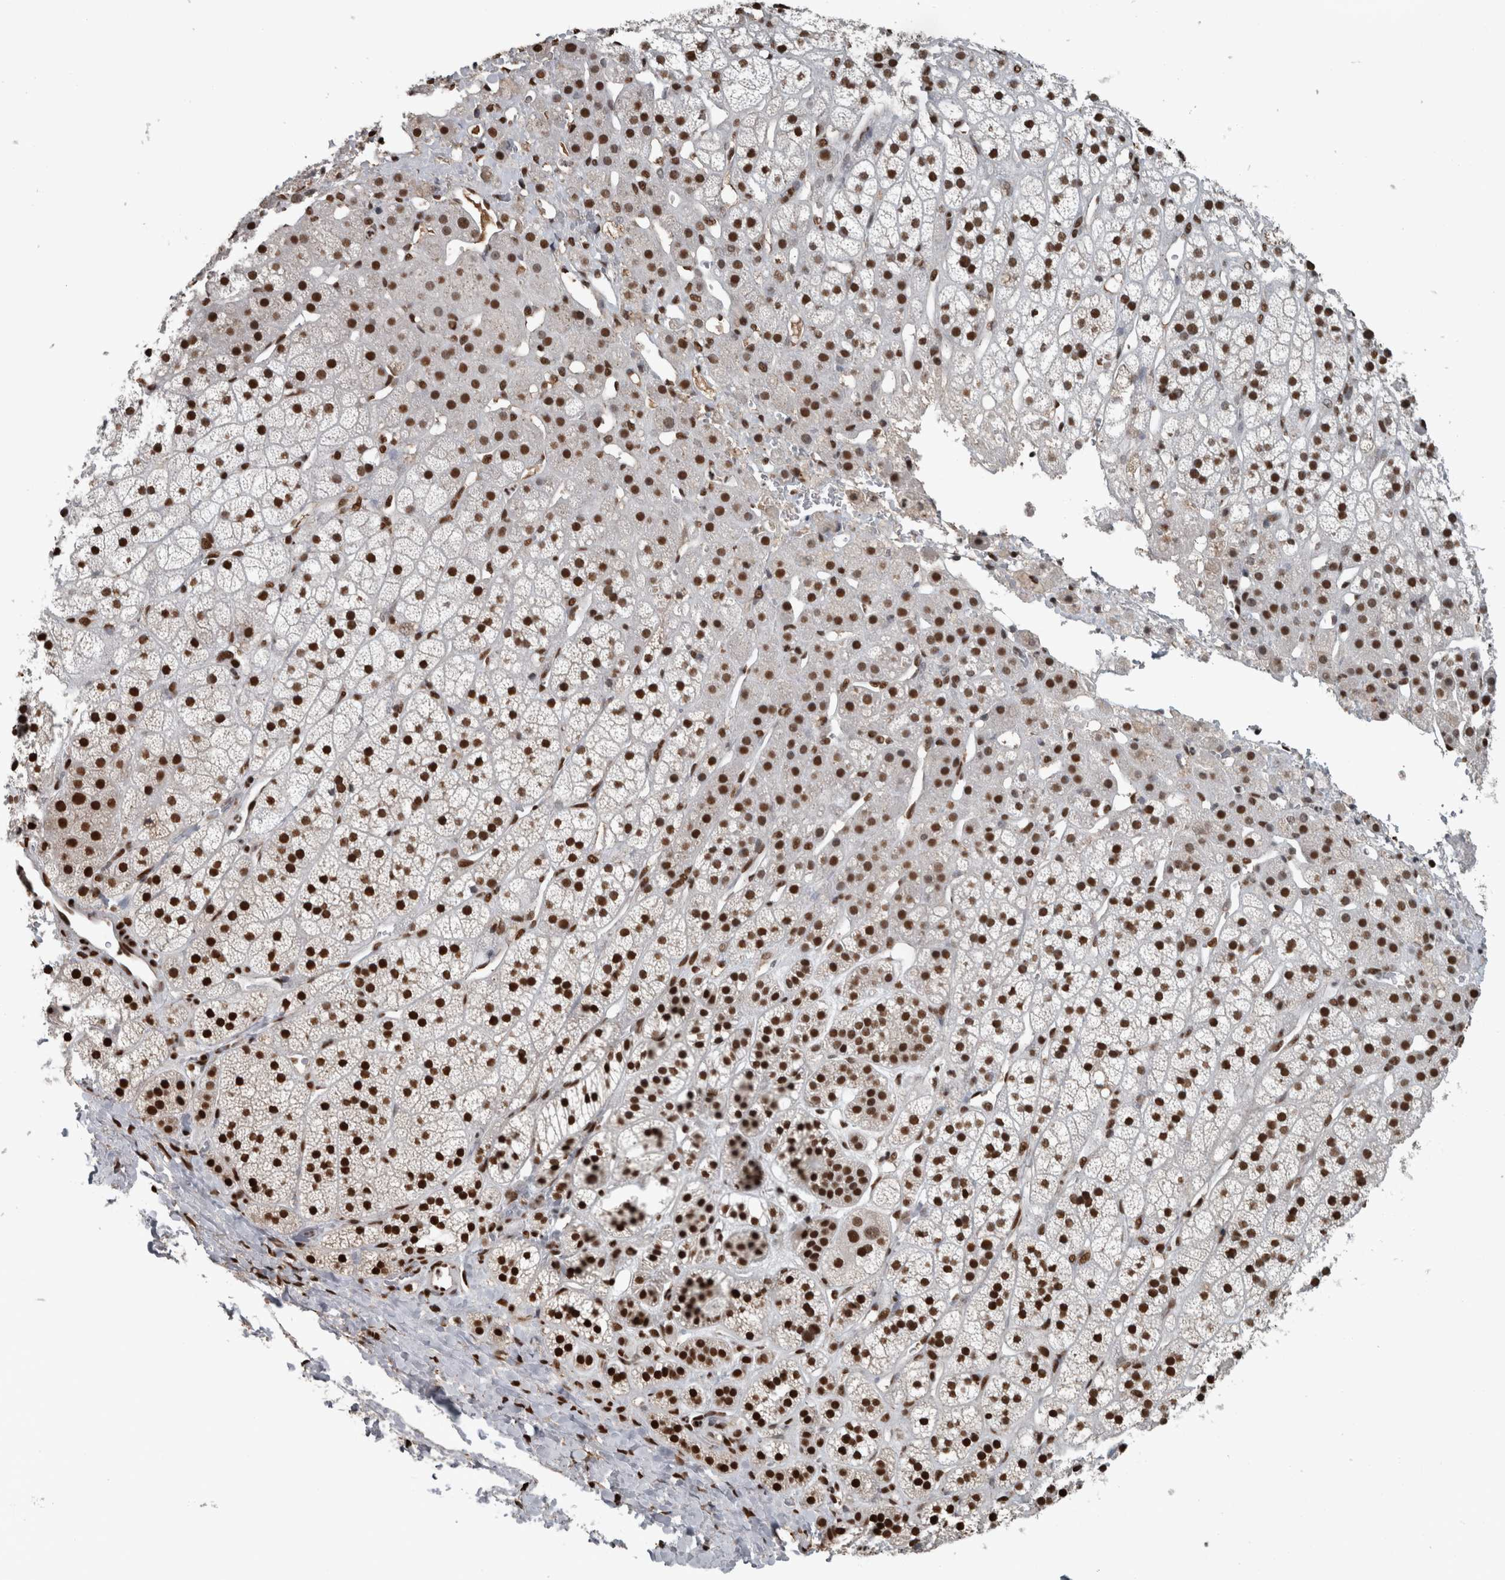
{"staining": {"intensity": "strong", "quantity": ">75%", "location": "nuclear"}, "tissue": "adrenal gland", "cell_type": "Glandular cells", "image_type": "normal", "snomed": [{"axis": "morphology", "description": "Normal tissue, NOS"}, {"axis": "topography", "description": "Adrenal gland"}], "caption": "An IHC image of normal tissue is shown. Protein staining in brown labels strong nuclear positivity in adrenal gland within glandular cells.", "gene": "TGS1", "patient": {"sex": "male", "age": 56}}